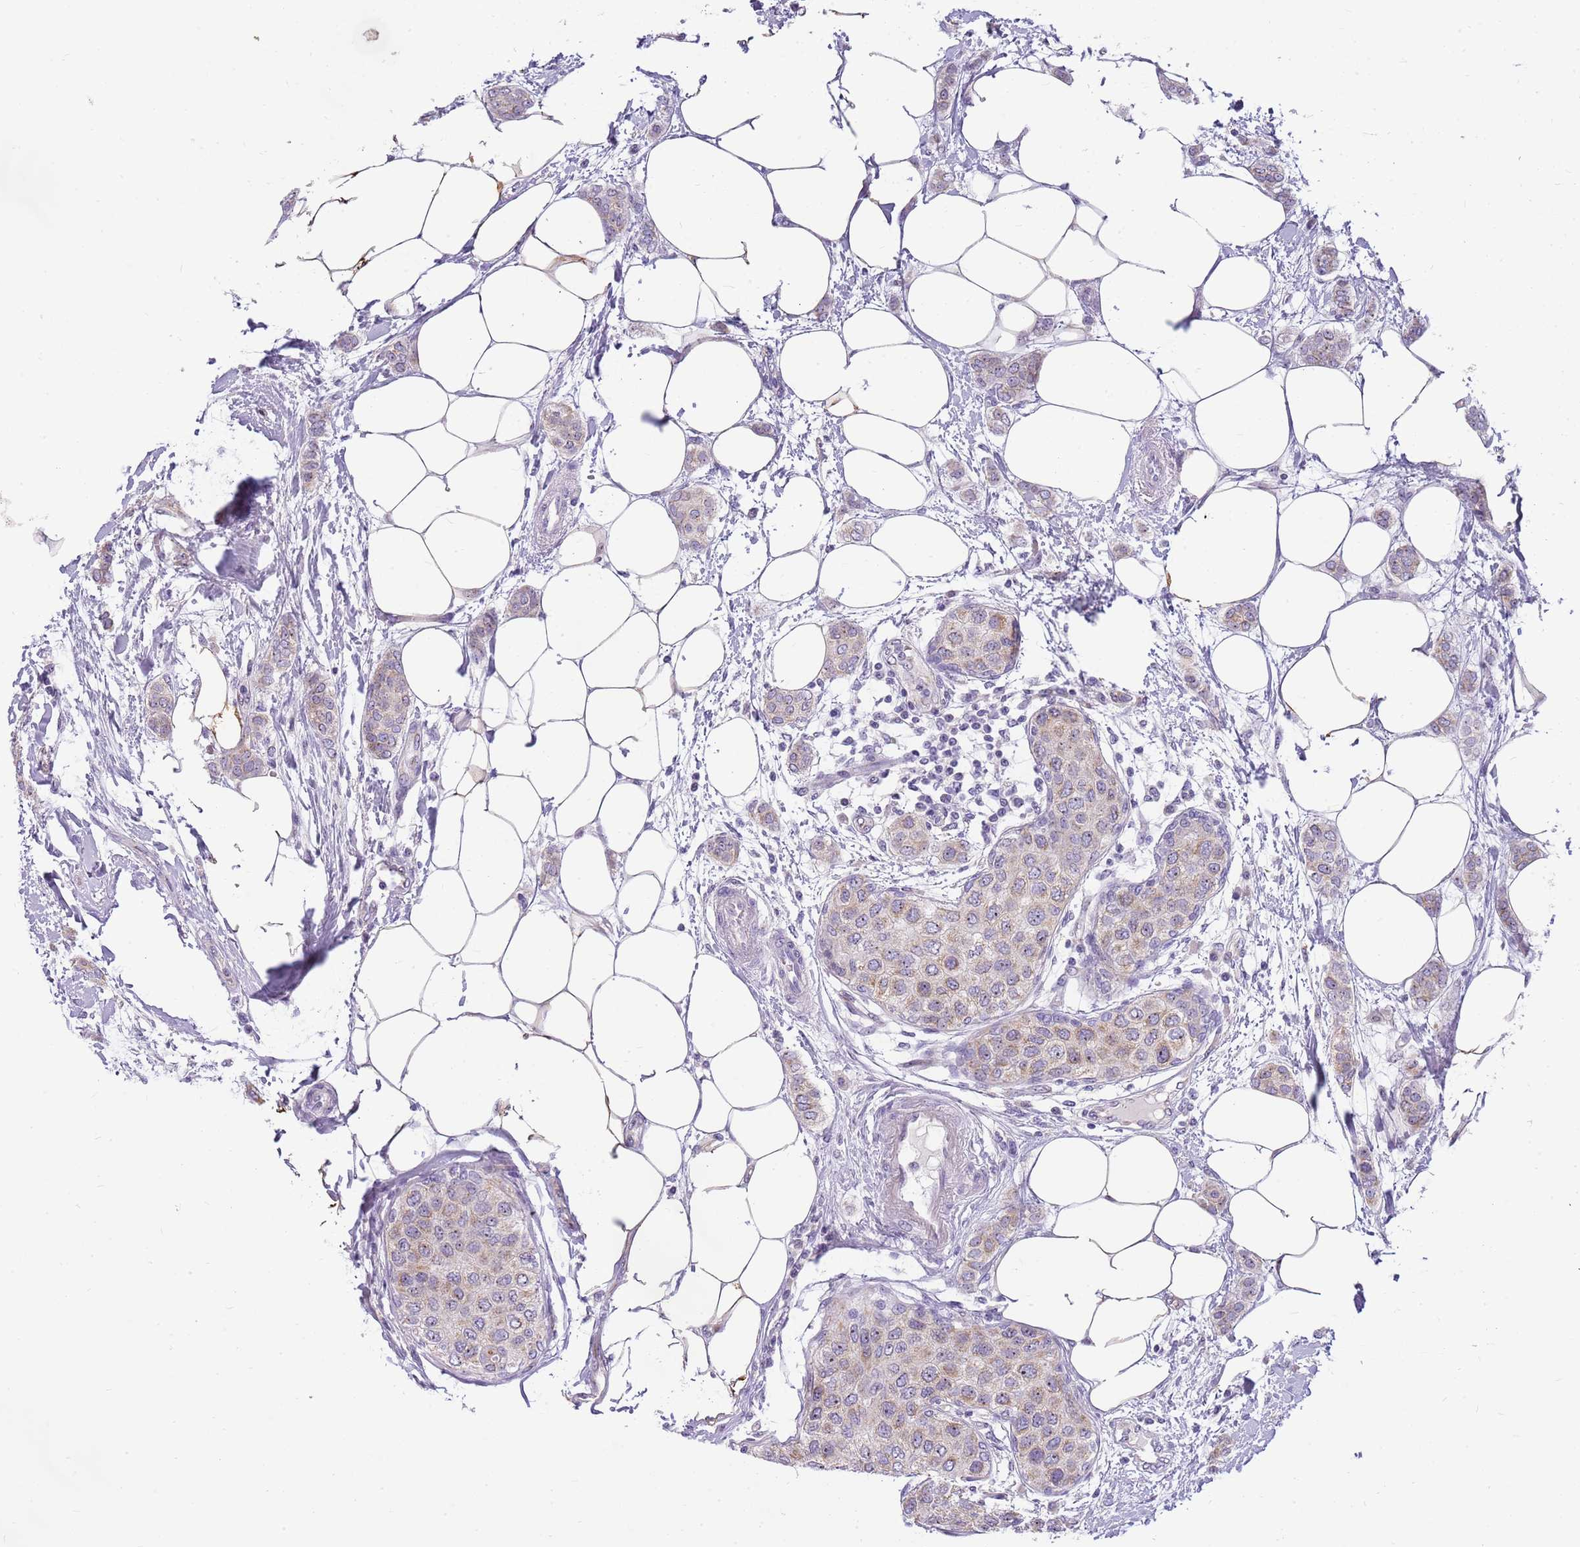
{"staining": {"intensity": "weak", "quantity": "<25%", "location": "cytoplasmic/membranous,nuclear"}, "tissue": "breast cancer", "cell_type": "Tumor cells", "image_type": "cancer", "snomed": [{"axis": "morphology", "description": "Duct carcinoma"}, {"axis": "topography", "description": "Breast"}], "caption": "This is an IHC photomicrograph of breast cancer. There is no expression in tumor cells.", "gene": "DNAJA3", "patient": {"sex": "female", "age": 72}}